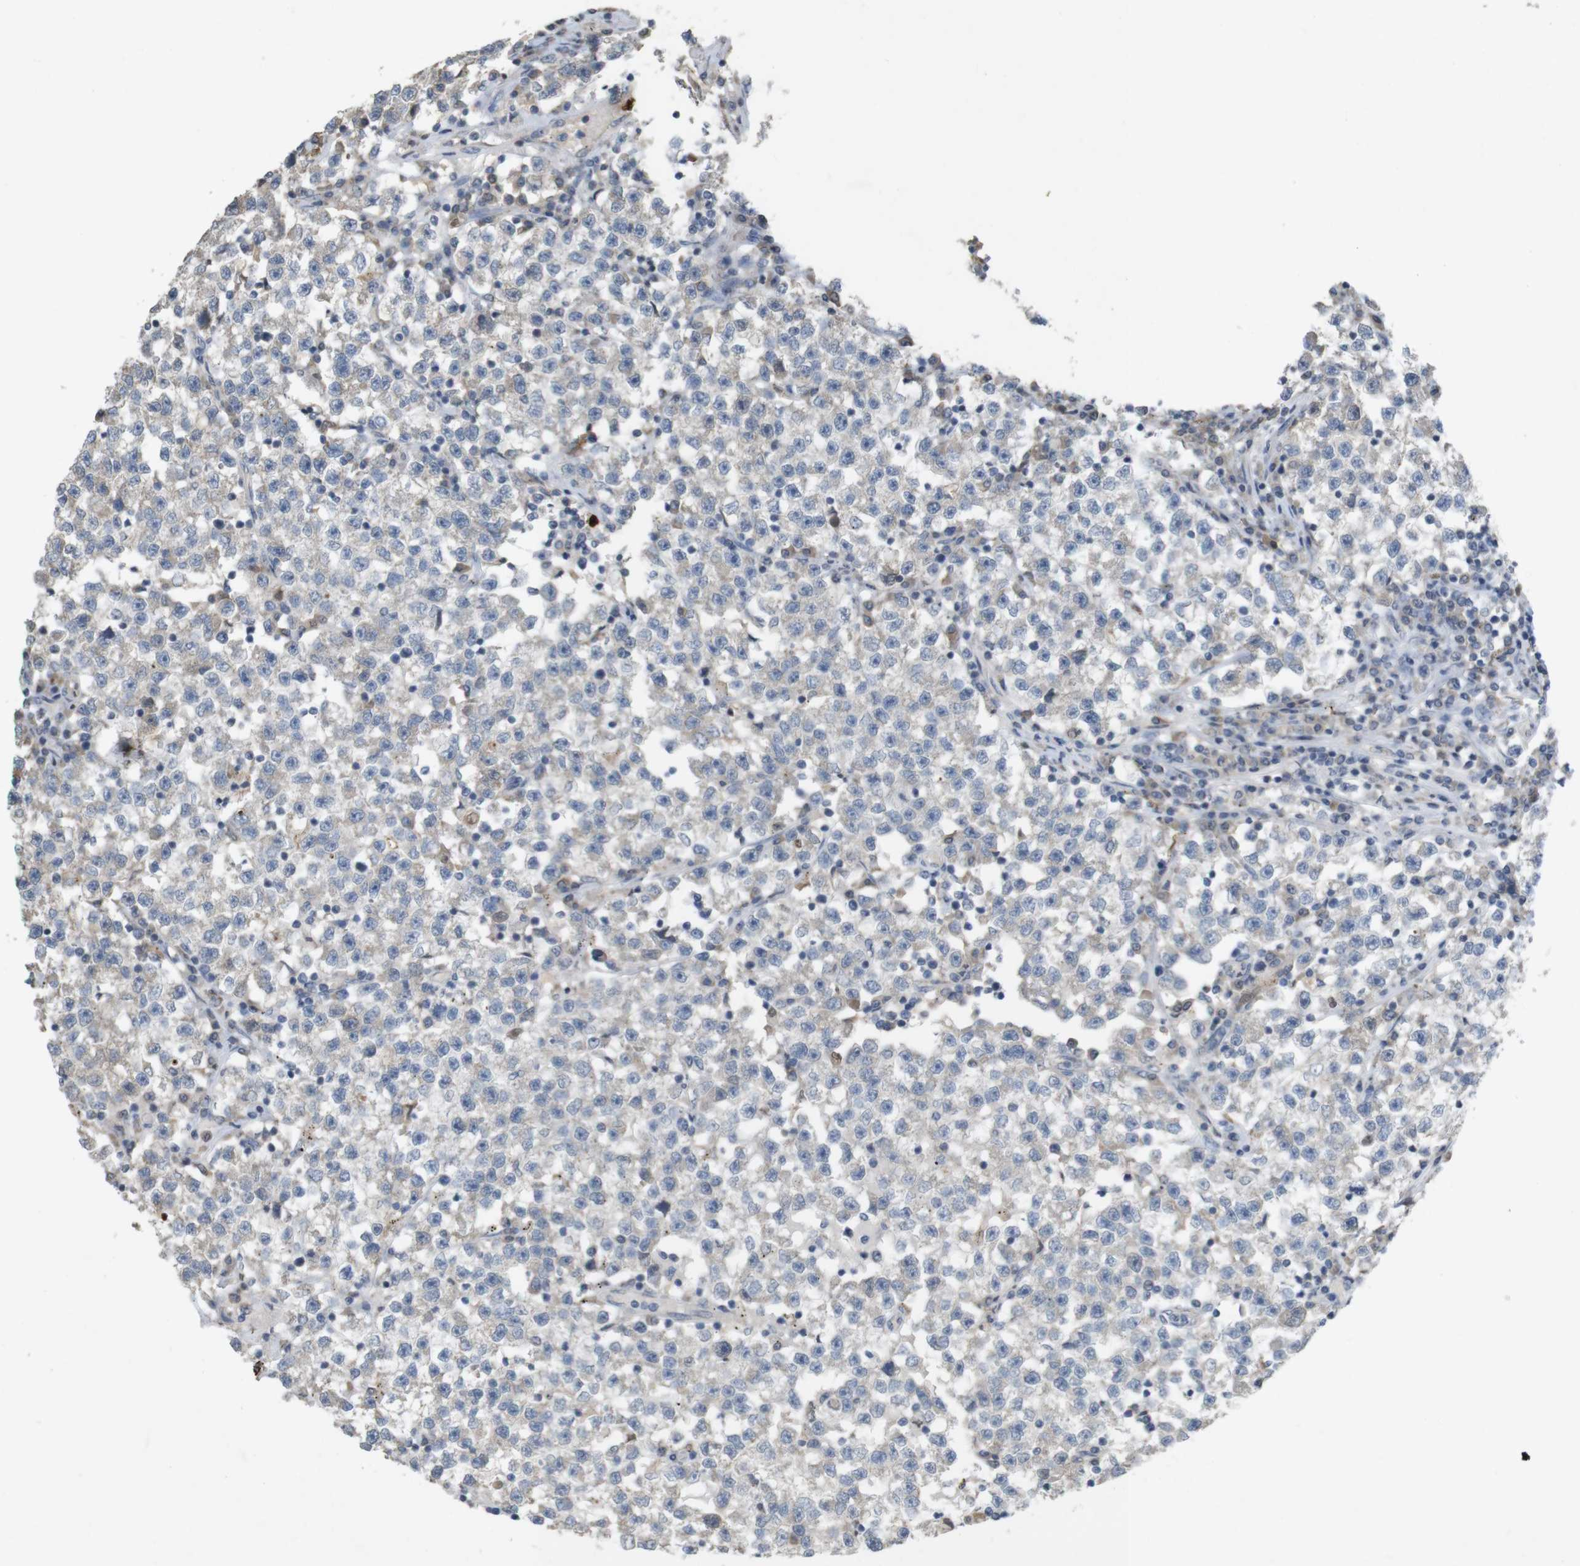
{"staining": {"intensity": "negative", "quantity": "none", "location": "none"}, "tissue": "testis cancer", "cell_type": "Tumor cells", "image_type": "cancer", "snomed": [{"axis": "morphology", "description": "Seminoma, NOS"}, {"axis": "topography", "description": "Testis"}], "caption": "Tumor cells show no significant staining in testis cancer.", "gene": "TSPAN14", "patient": {"sex": "male", "age": 22}}